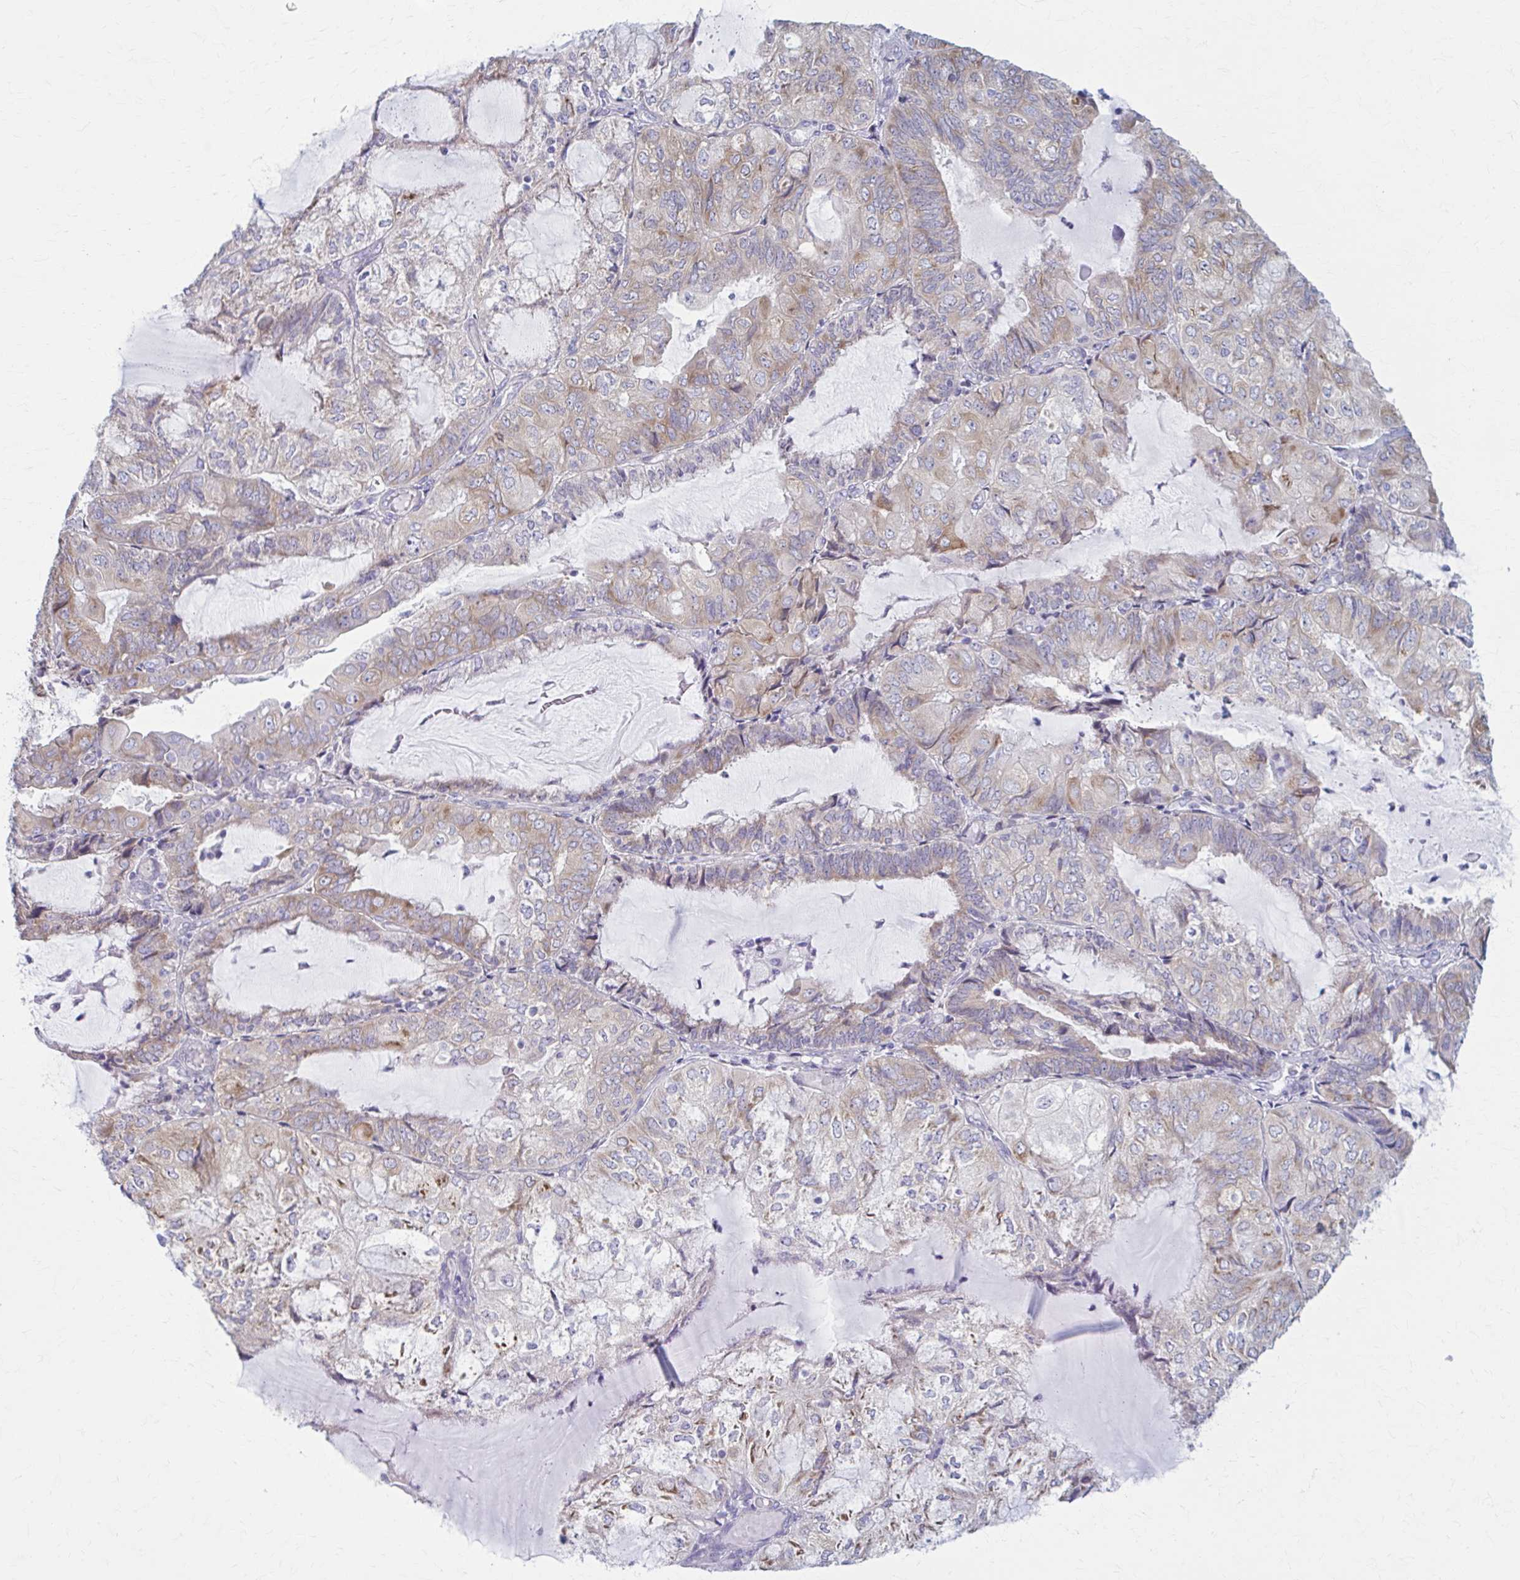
{"staining": {"intensity": "weak", "quantity": "25%-75%", "location": "cytoplasmic/membranous"}, "tissue": "endometrial cancer", "cell_type": "Tumor cells", "image_type": "cancer", "snomed": [{"axis": "morphology", "description": "Adenocarcinoma, NOS"}, {"axis": "topography", "description": "Endometrium"}], "caption": "Endometrial cancer (adenocarcinoma) stained with DAB (3,3'-diaminobenzidine) immunohistochemistry (IHC) reveals low levels of weak cytoplasmic/membranous positivity in approximately 25%-75% of tumor cells.", "gene": "PRKRA", "patient": {"sex": "female", "age": 81}}